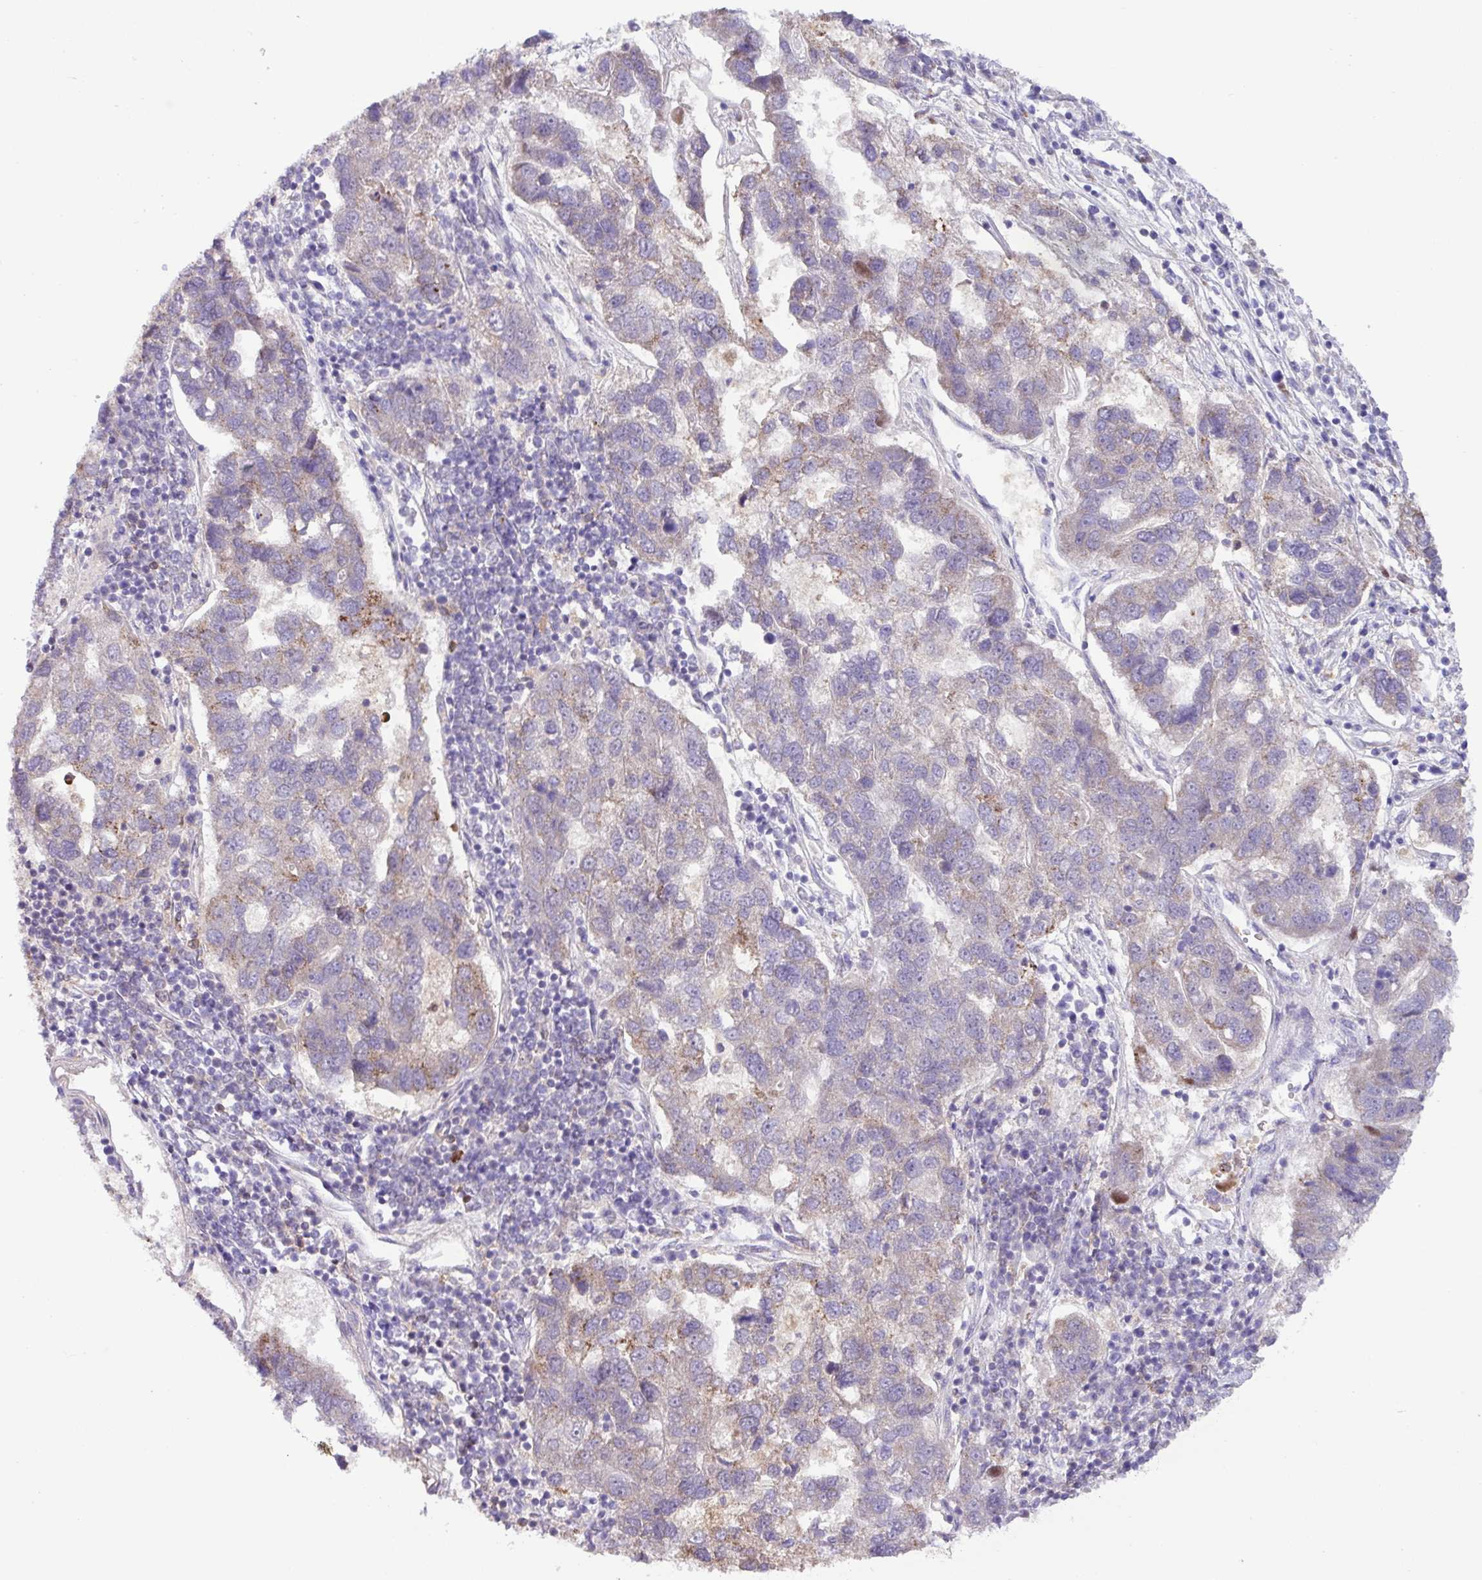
{"staining": {"intensity": "weak", "quantity": "25%-75%", "location": "cytoplasmic/membranous"}, "tissue": "pancreatic cancer", "cell_type": "Tumor cells", "image_type": "cancer", "snomed": [{"axis": "morphology", "description": "Adenocarcinoma, NOS"}, {"axis": "topography", "description": "Pancreas"}], "caption": "Immunohistochemical staining of human pancreatic cancer (adenocarcinoma) shows low levels of weak cytoplasmic/membranous staining in about 25%-75% of tumor cells.", "gene": "TONSL", "patient": {"sex": "female", "age": 61}}